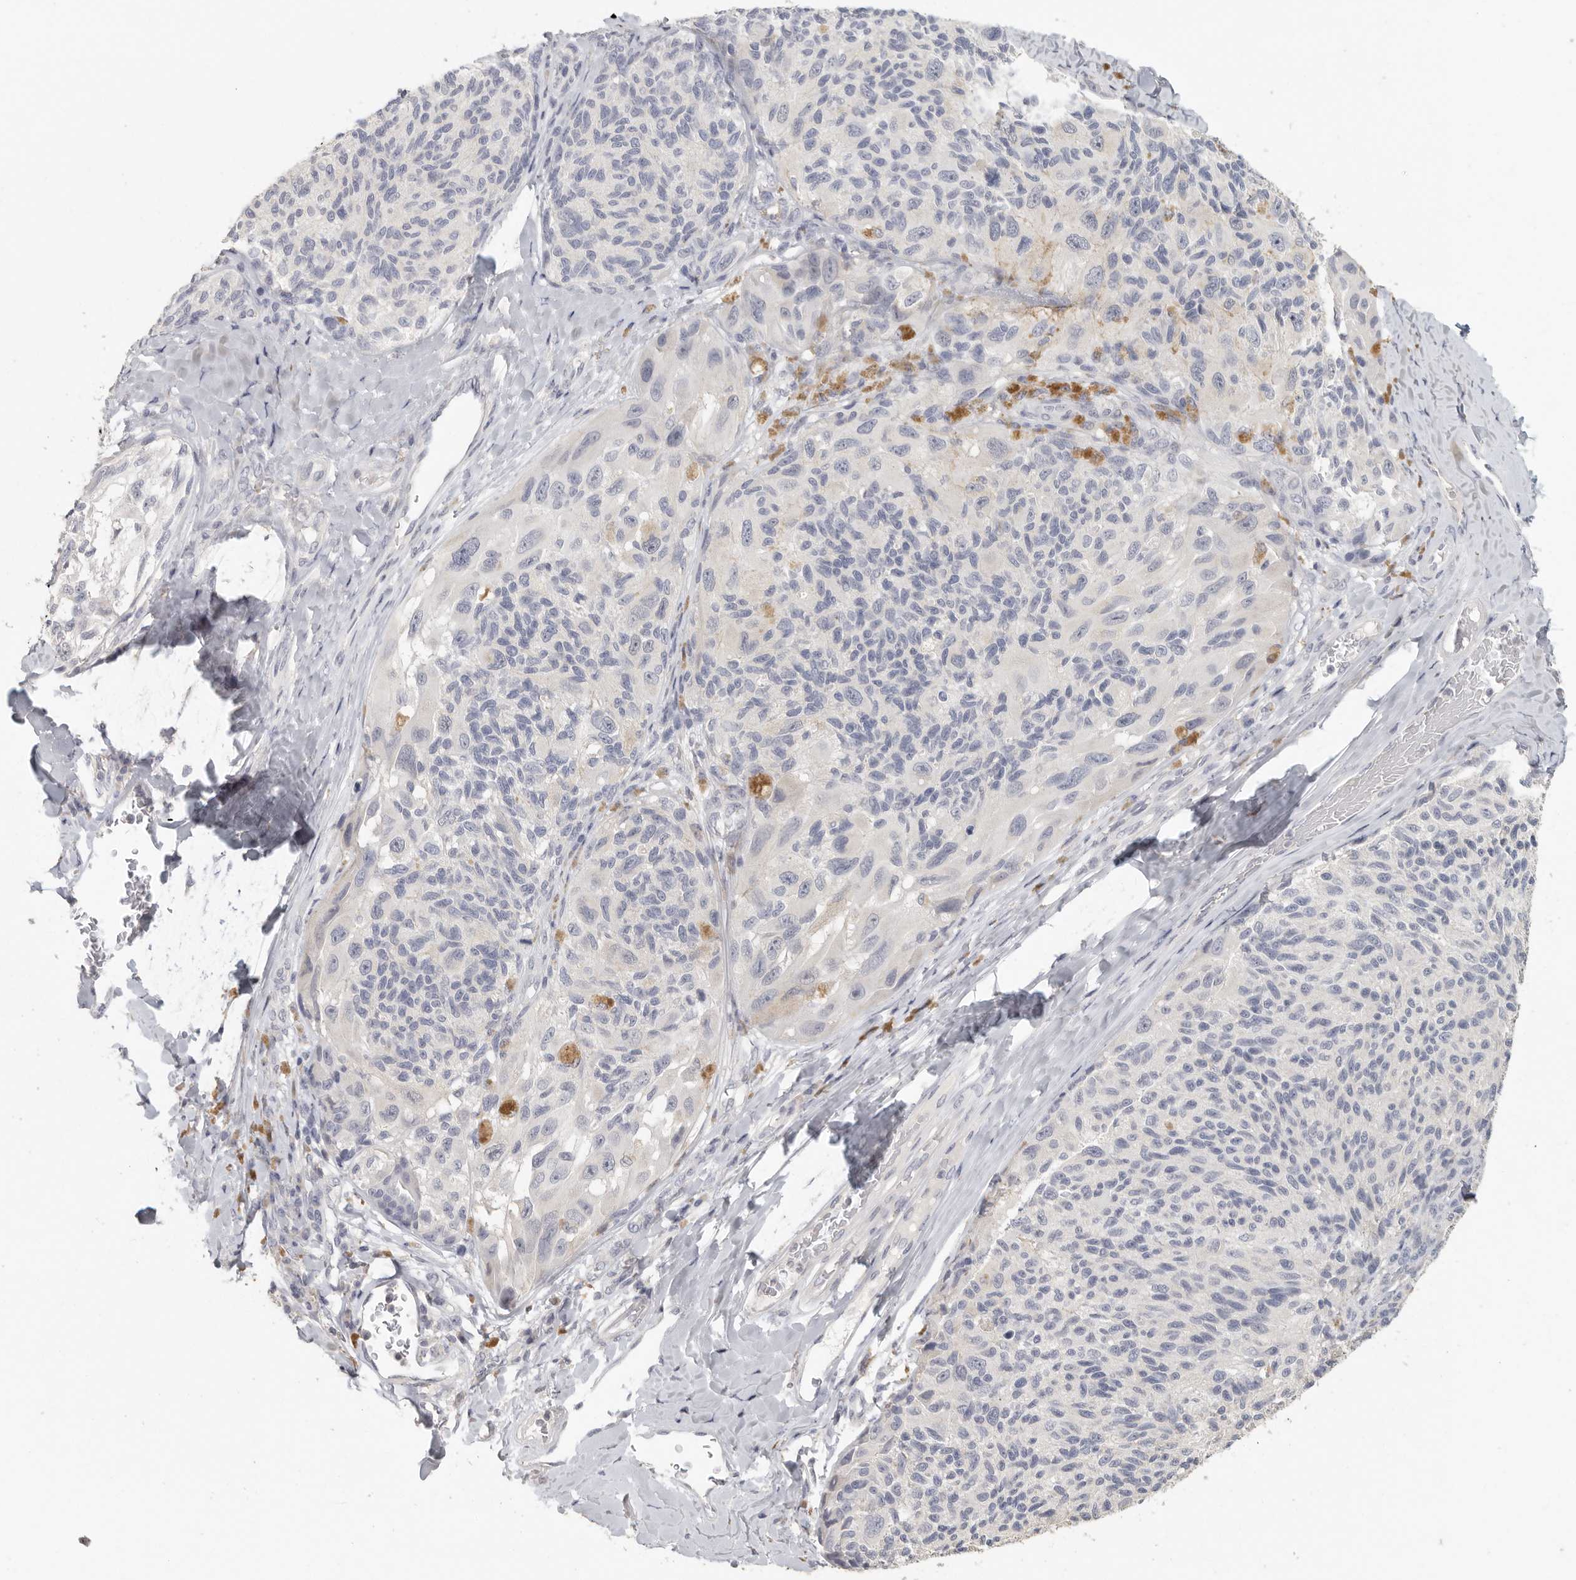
{"staining": {"intensity": "negative", "quantity": "none", "location": "none"}, "tissue": "melanoma", "cell_type": "Tumor cells", "image_type": "cancer", "snomed": [{"axis": "morphology", "description": "Malignant melanoma, NOS"}, {"axis": "topography", "description": "Skin"}], "caption": "This is a image of immunohistochemistry staining of malignant melanoma, which shows no positivity in tumor cells. (Stains: DAB immunohistochemistry (IHC) with hematoxylin counter stain, Microscopy: brightfield microscopy at high magnification).", "gene": "DNAJC11", "patient": {"sex": "female", "age": 73}}